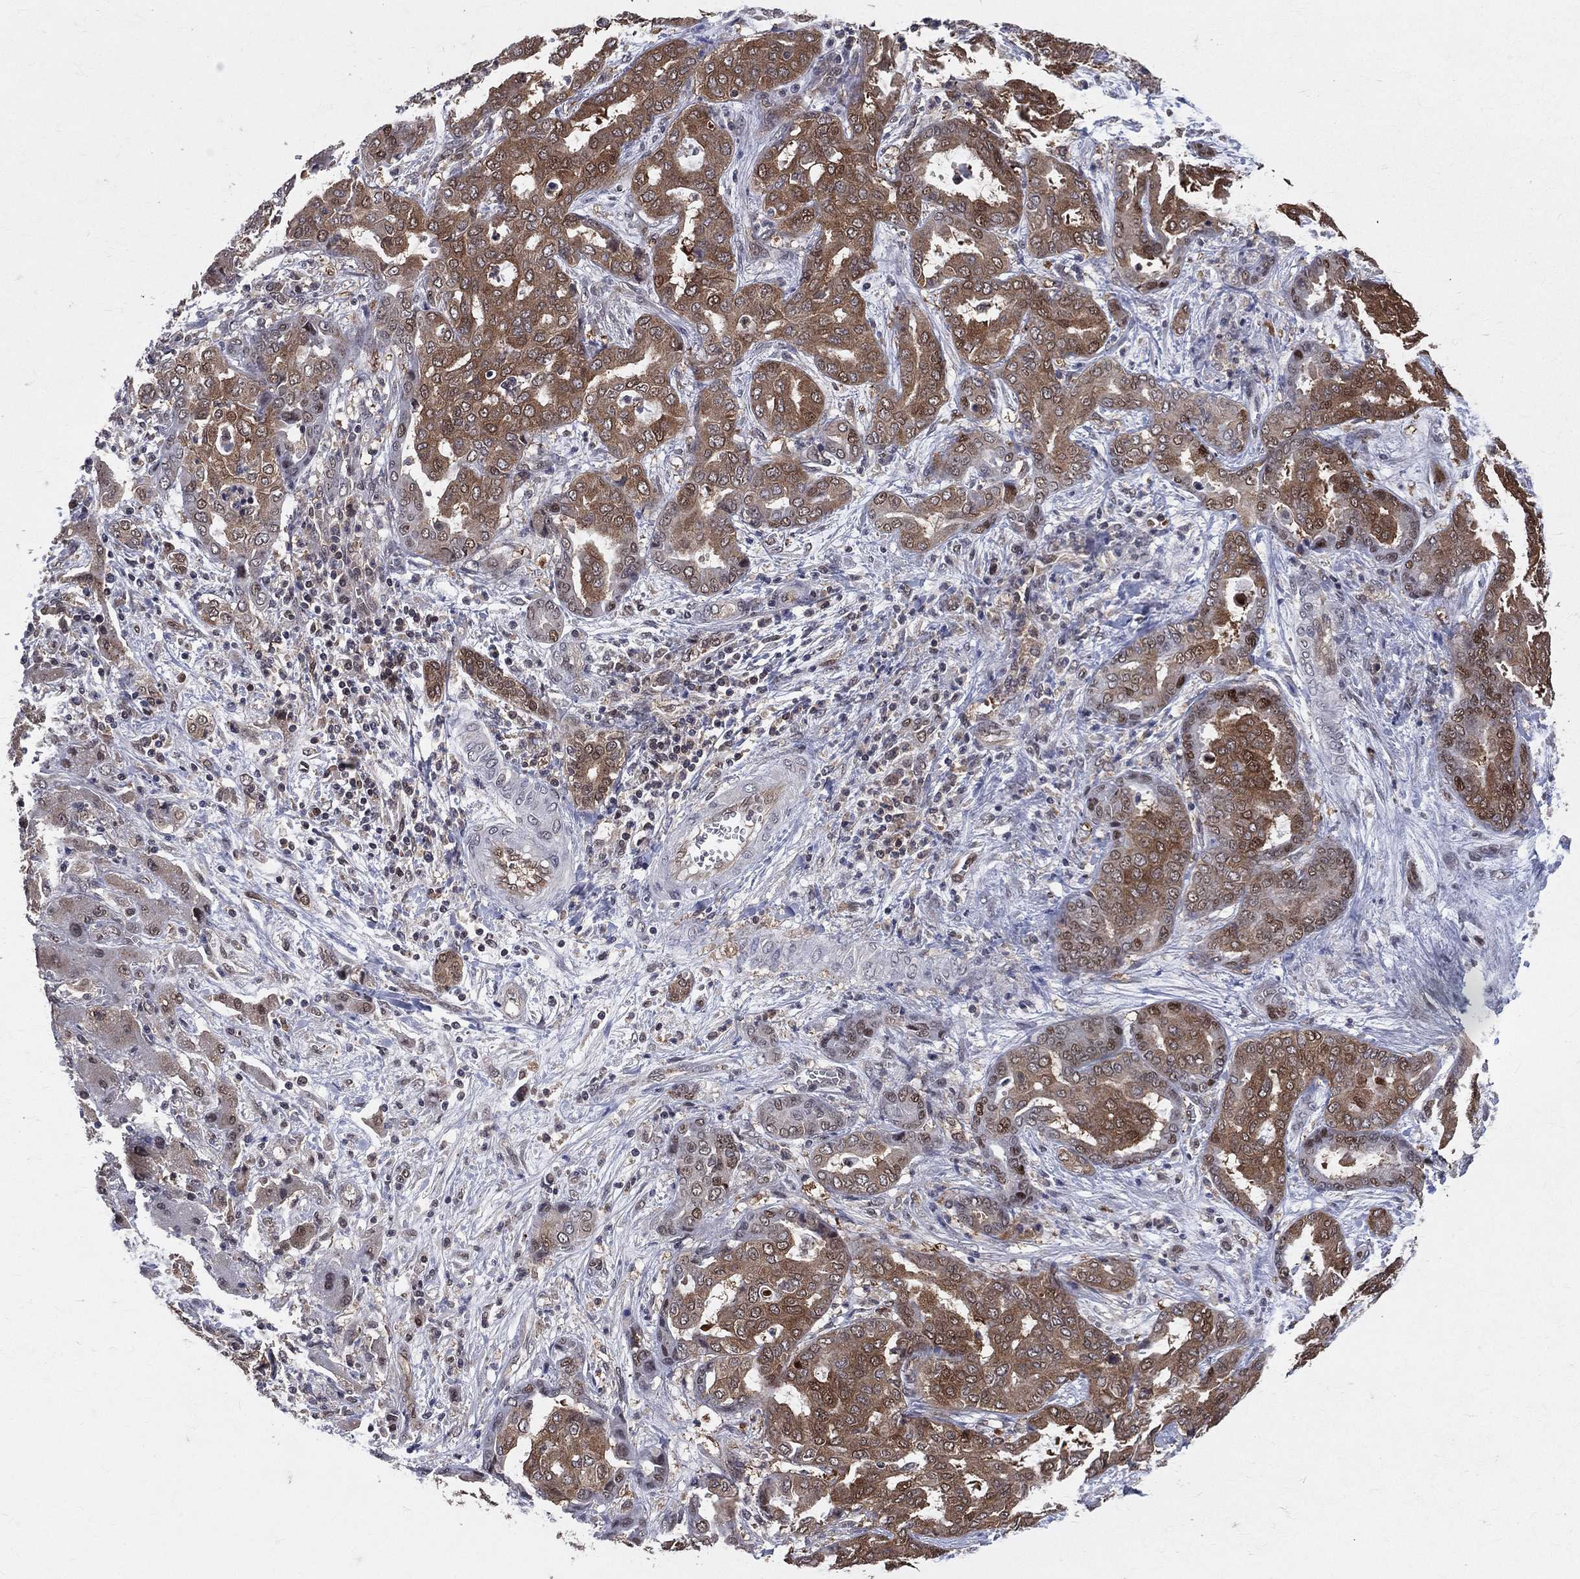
{"staining": {"intensity": "strong", "quantity": "25%-75%", "location": "cytoplasmic/membranous"}, "tissue": "liver cancer", "cell_type": "Tumor cells", "image_type": "cancer", "snomed": [{"axis": "morphology", "description": "Cholangiocarcinoma"}, {"axis": "topography", "description": "Liver"}], "caption": "An image of human liver cancer (cholangiocarcinoma) stained for a protein reveals strong cytoplasmic/membranous brown staining in tumor cells. (Brightfield microscopy of DAB IHC at high magnification).", "gene": "GMPR2", "patient": {"sex": "female", "age": 64}}